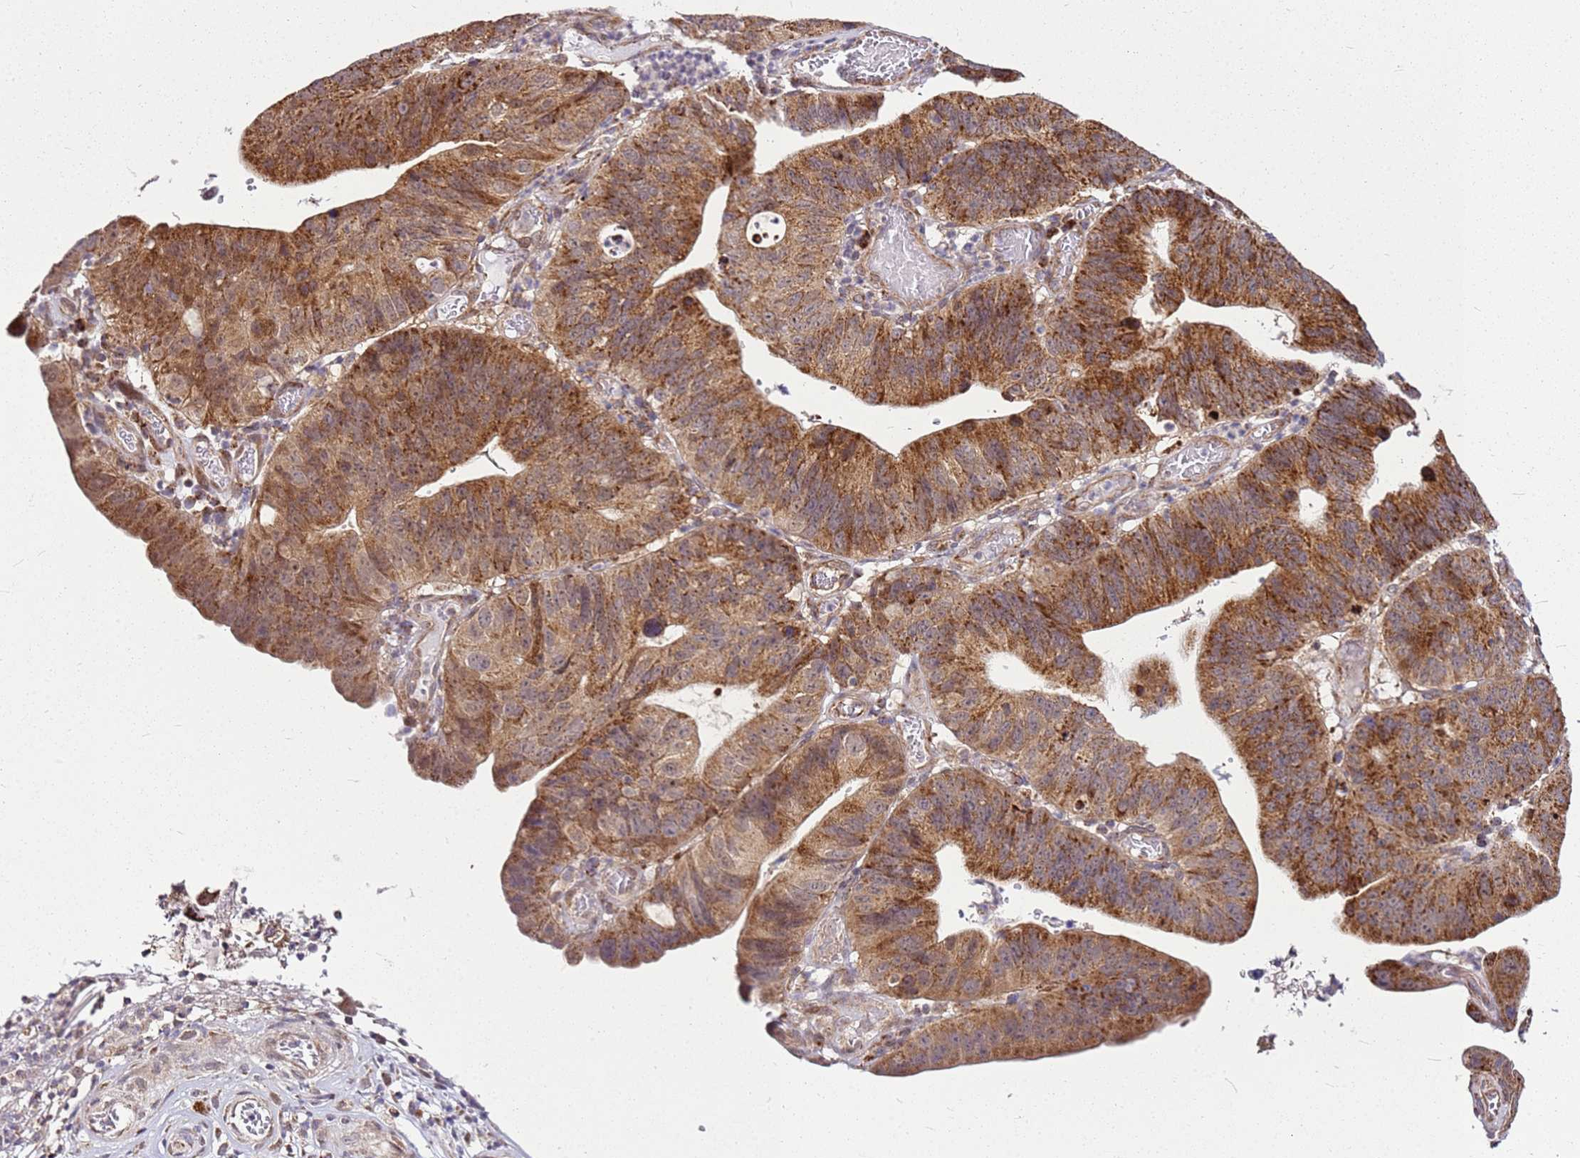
{"staining": {"intensity": "moderate", "quantity": ">75%", "location": "cytoplasmic/membranous"}, "tissue": "stomach cancer", "cell_type": "Tumor cells", "image_type": "cancer", "snomed": [{"axis": "morphology", "description": "Adenocarcinoma, NOS"}, {"axis": "topography", "description": "Stomach"}], "caption": "High-power microscopy captured an IHC histopathology image of stomach cancer, revealing moderate cytoplasmic/membranous positivity in about >75% of tumor cells.", "gene": "OR51T1", "patient": {"sex": "male", "age": 59}}